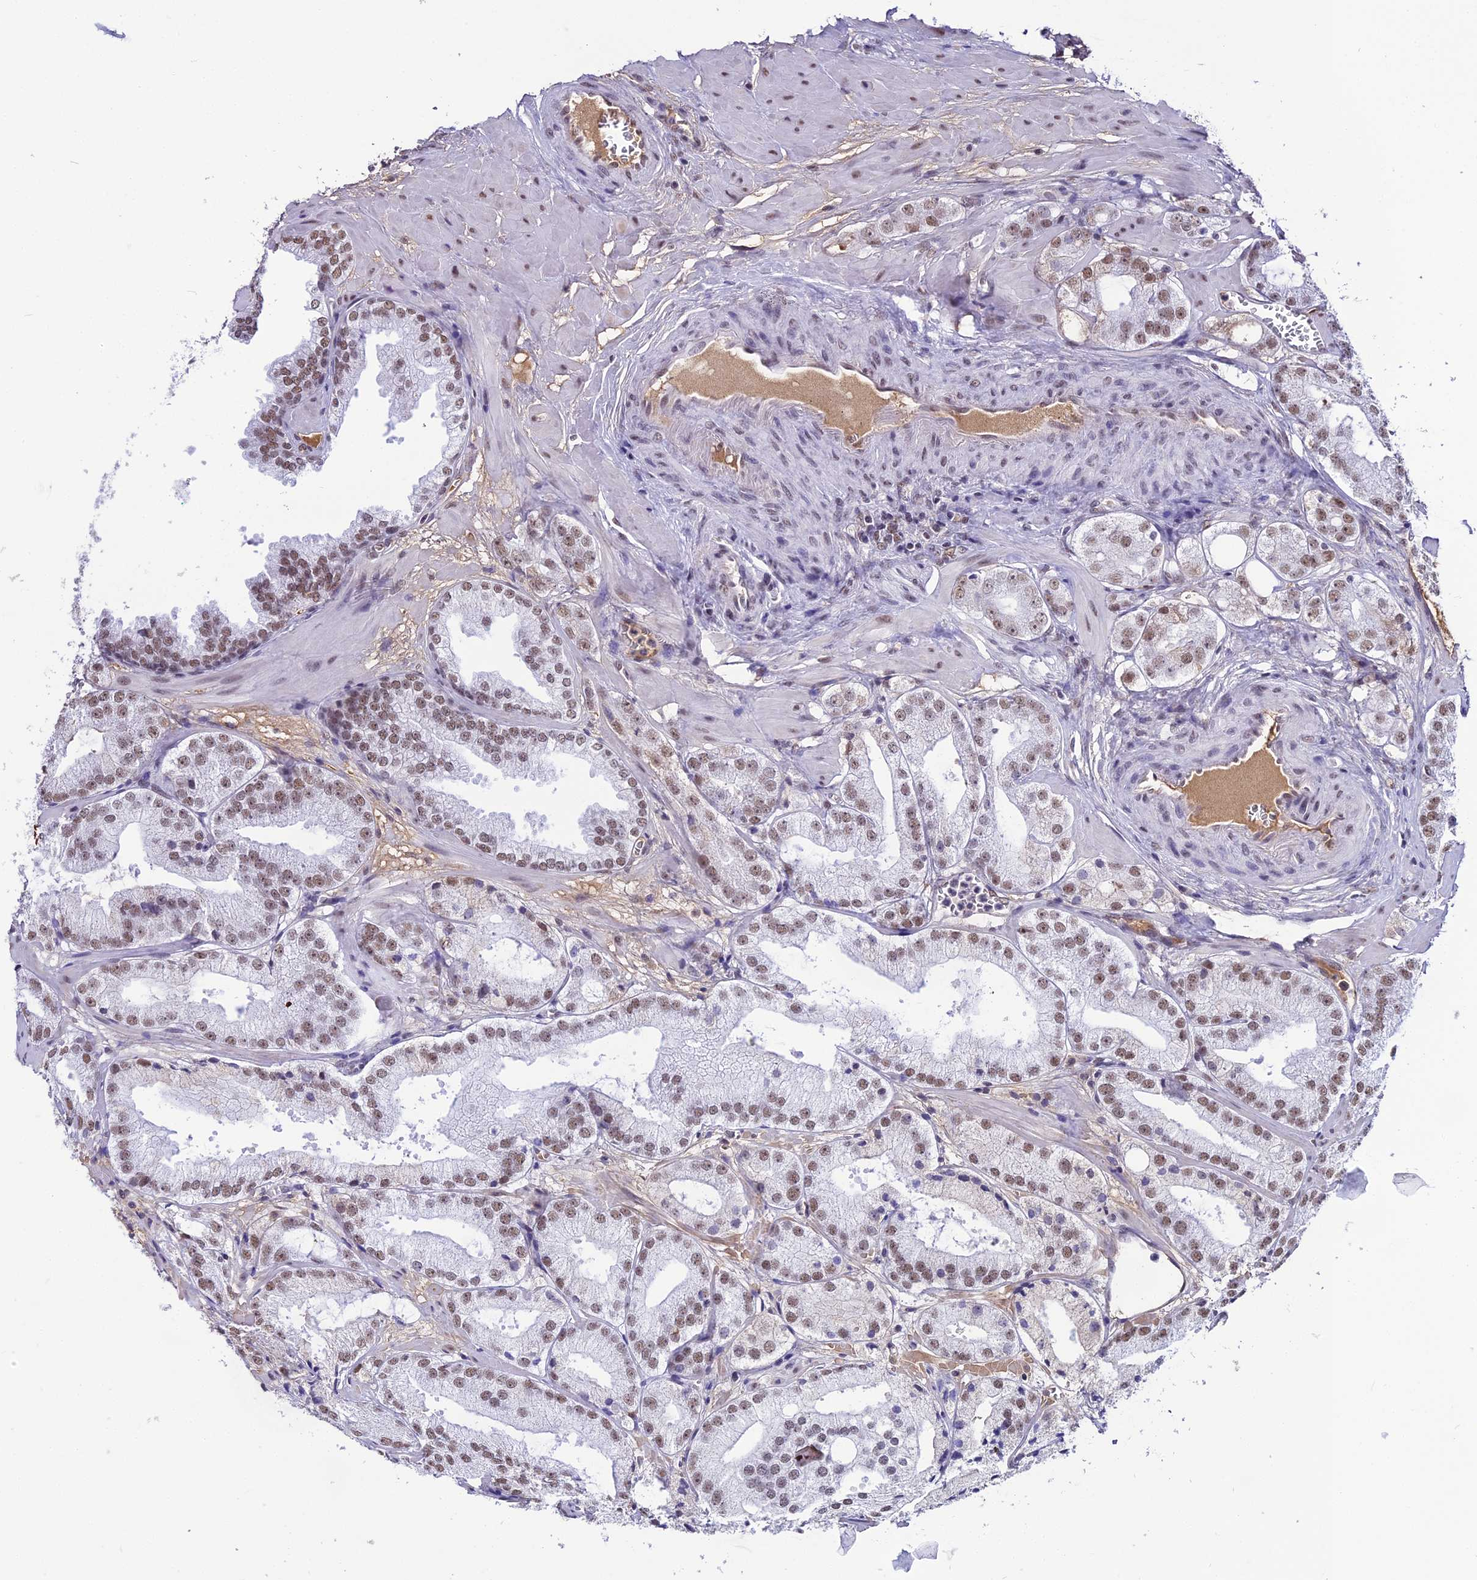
{"staining": {"intensity": "weak", "quantity": ">75%", "location": "nuclear"}, "tissue": "prostate cancer", "cell_type": "Tumor cells", "image_type": "cancer", "snomed": [{"axis": "morphology", "description": "Adenocarcinoma, Low grade"}, {"axis": "topography", "description": "Prostate"}], "caption": "A photomicrograph of human prostate cancer (low-grade adenocarcinoma) stained for a protein demonstrates weak nuclear brown staining in tumor cells. (Stains: DAB in brown, nuclei in blue, Microscopy: brightfield microscopy at high magnification).", "gene": "RBM12", "patient": {"sex": "male", "age": 60}}